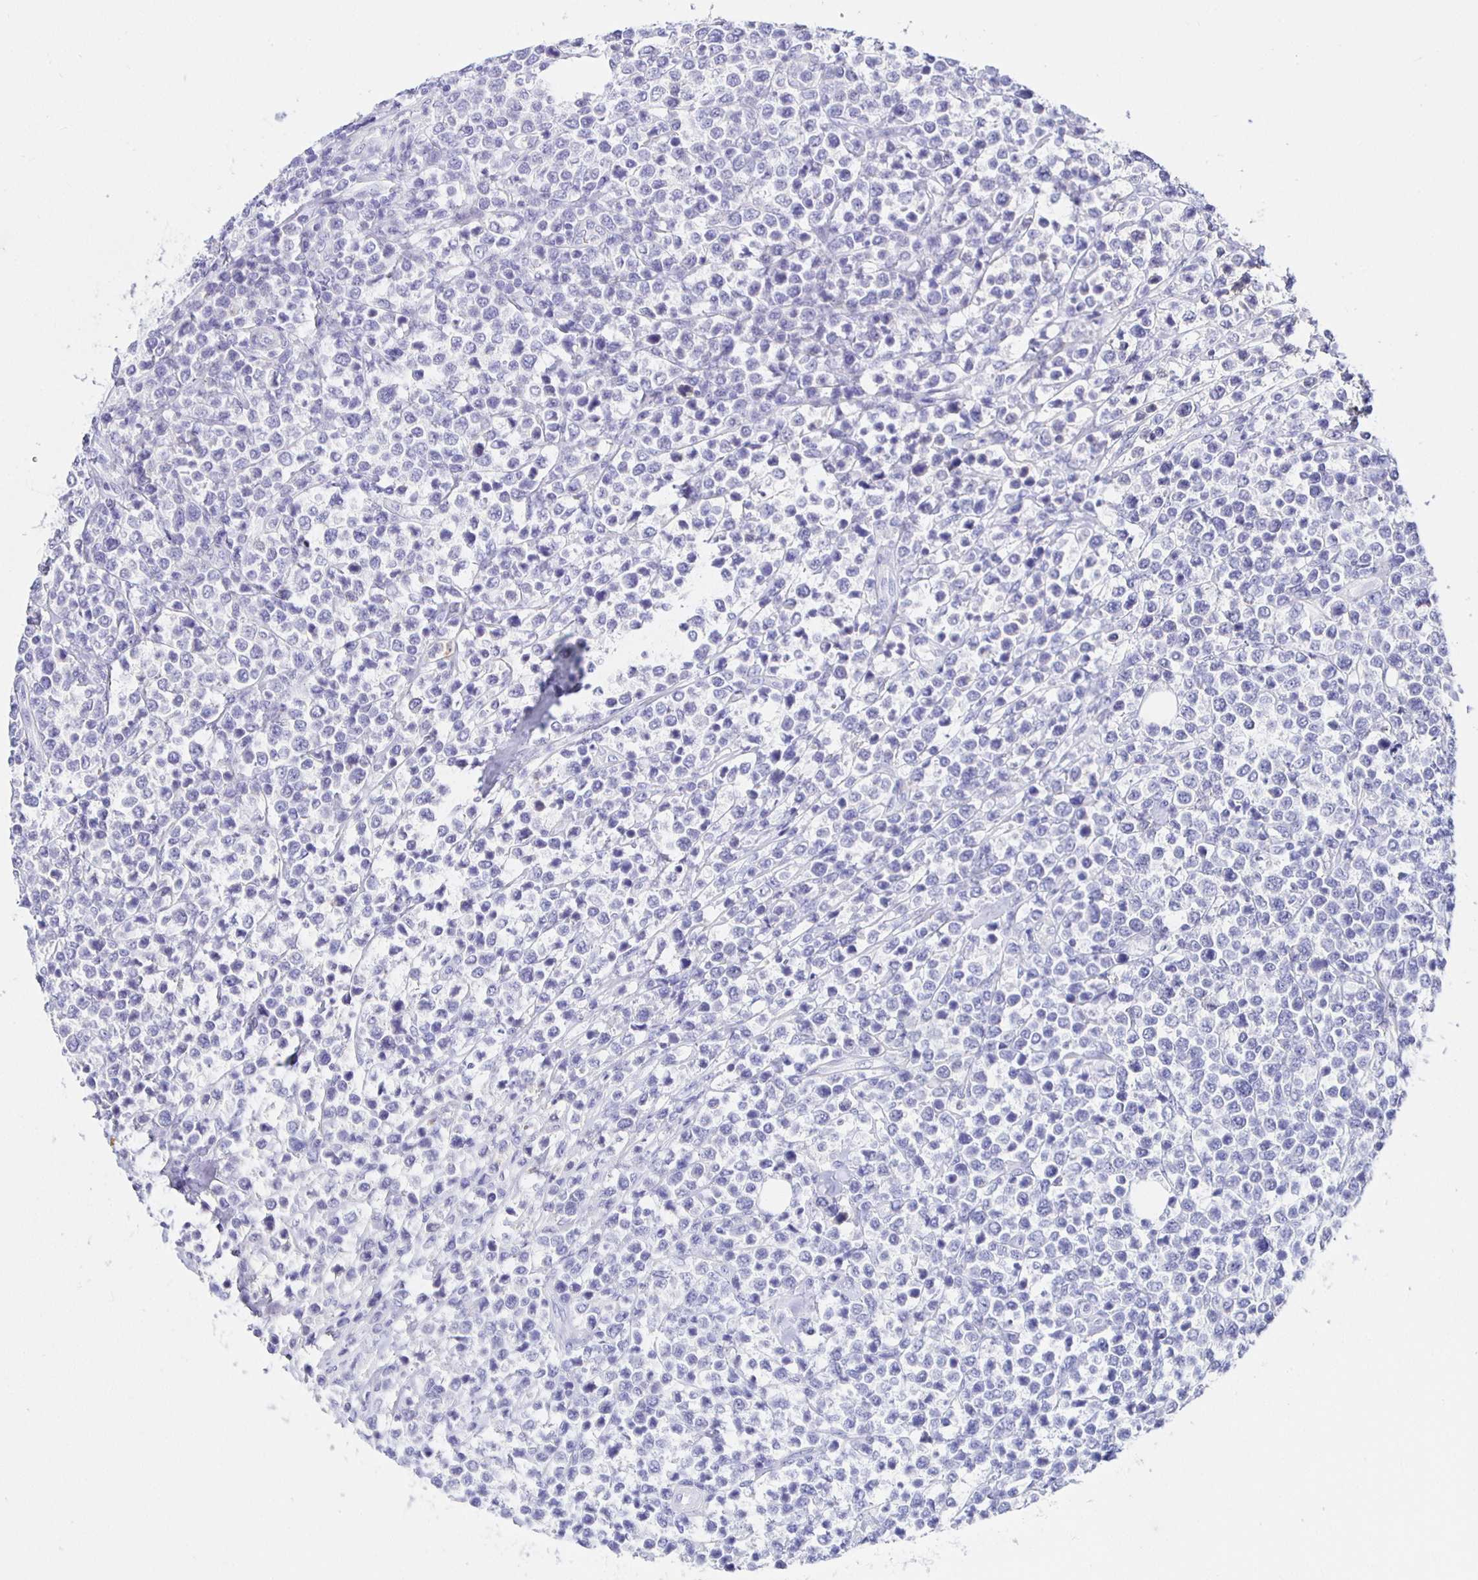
{"staining": {"intensity": "negative", "quantity": "none", "location": "none"}, "tissue": "lymphoma", "cell_type": "Tumor cells", "image_type": "cancer", "snomed": [{"axis": "morphology", "description": "Malignant lymphoma, non-Hodgkin's type, High grade"}, {"axis": "topography", "description": "Soft tissue"}], "caption": "Human lymphoma stained for a protein using immunohistochemistry (IHC) reveals no staining in tumor cells.", "gene": "HSPA4L", "patient": {"sex": "female", "age": 56}}